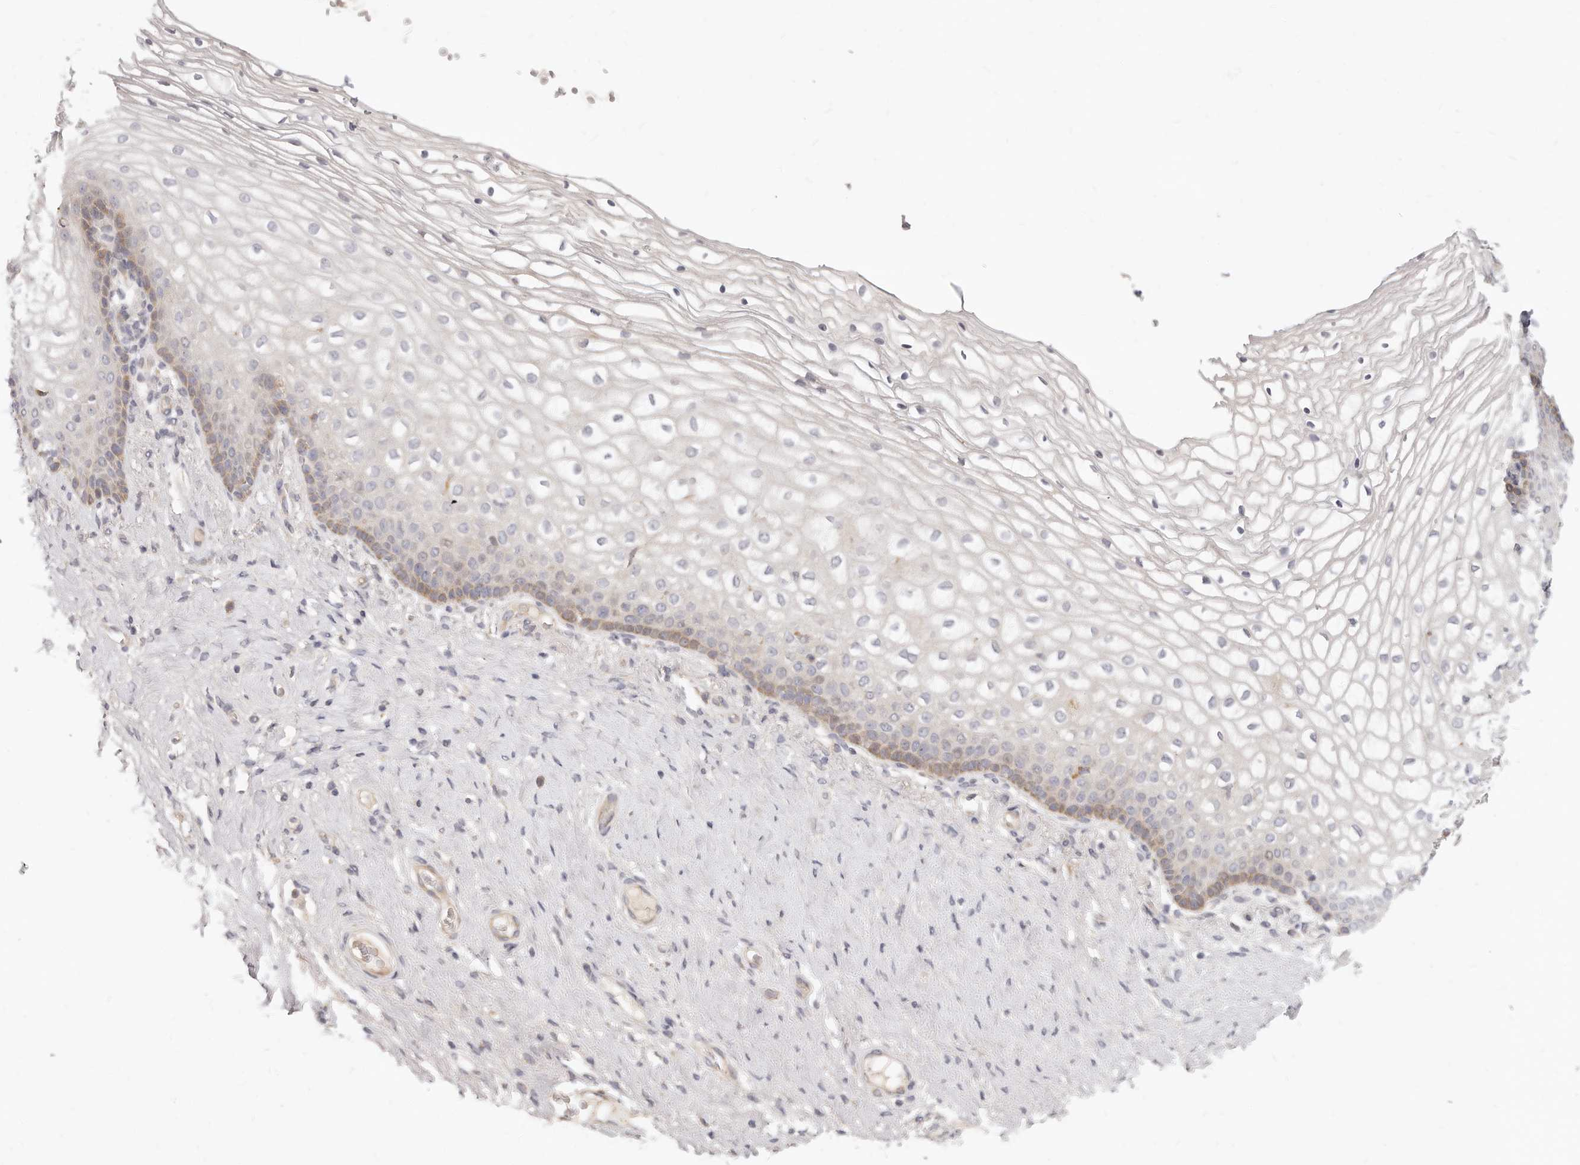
{"staining": {"intensity": "moderate", "quantity": "<25%", "location": "cytoplasmic/membranous"}, "tissue": "vagina", "cell_type": "Squamous epithelial cells", "image_type": "normal", "snomed": [{"axis": "morphology", "description": "Normal tissue, NOS"}, {"axis": "topography", "description": "Vagina"}], "caption": "Moderate cytoplasmic/membranous positivity is appreciated in about <25% of squamous epithelial cells in unremarkable vagina. (Brightfield microscopy of DAB IHC at high magnification).", "gene": "TFB2M", "patient": {"sex": "female", "age": 60}}